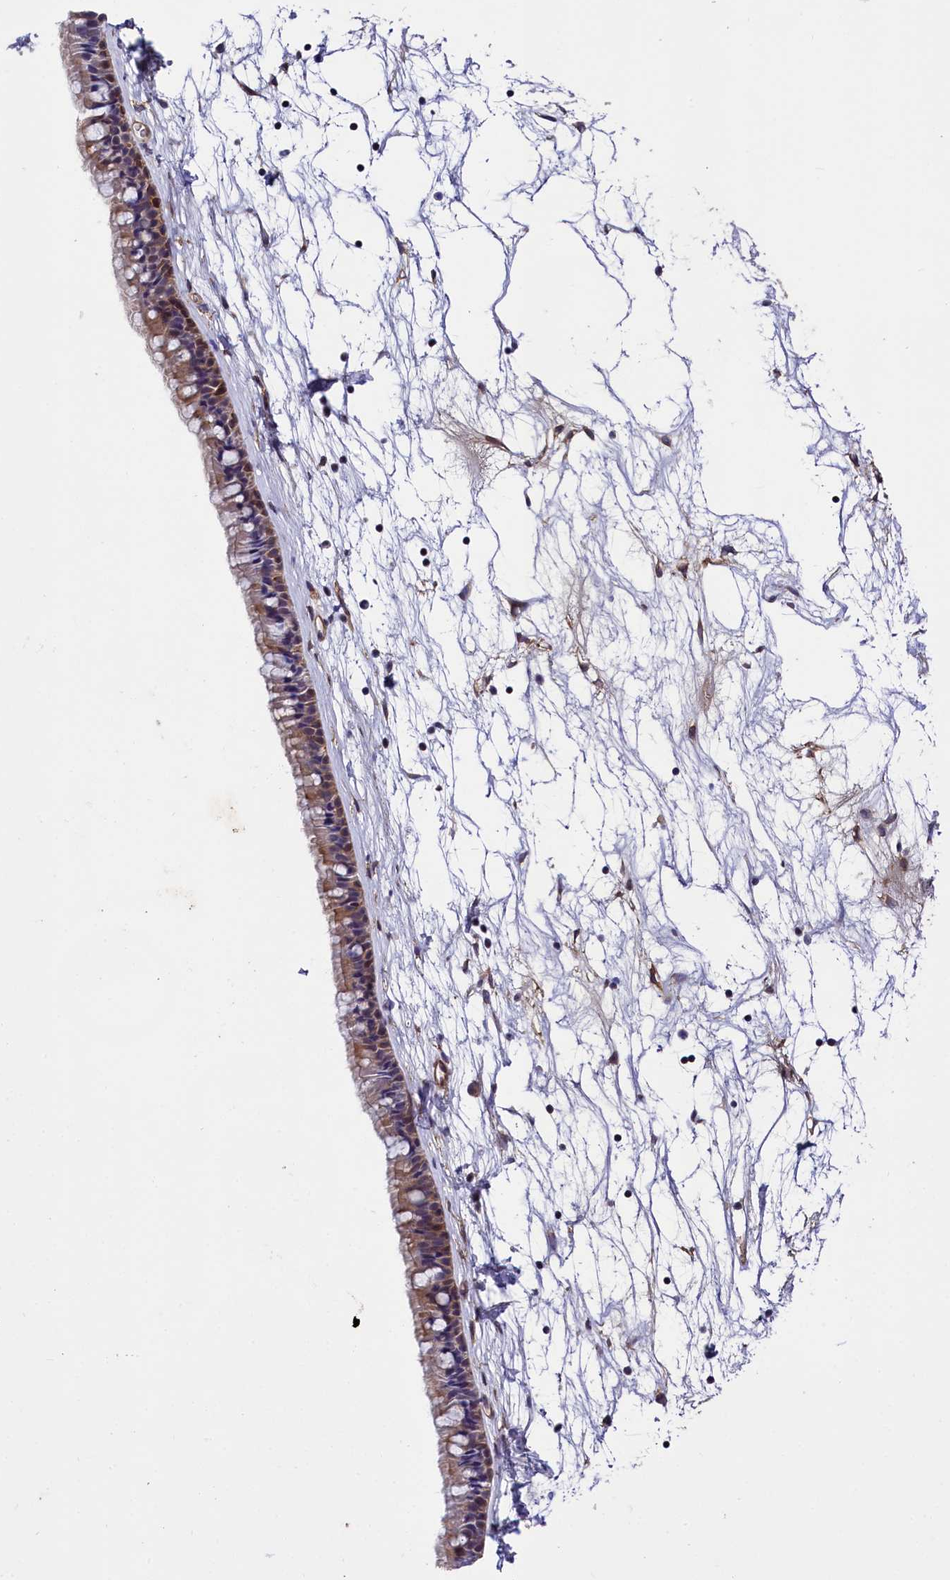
{"staining": {"intensity": "moderate", "quantity": "25%-75%", "location": "cytoplasmic/membranous"}, "tissue": "nasopharynx", "cell_type": "Respiratory epithelial cells", "image_type": "normal", "snomed": [{"axis": "morphology", "description": "Normal tissue, NOS"}, {"axis": "topography", "description": "Nasopharynx"}], "caption": "Brown immunohistochemical staining in unremarkable human nasopharynx displays moderate cytoplasmic/membranous positivity in about 25%-75% of respiratory epithelial cells.", "gene": "SP4", "patient": {"sex": "male", "age": 64}}